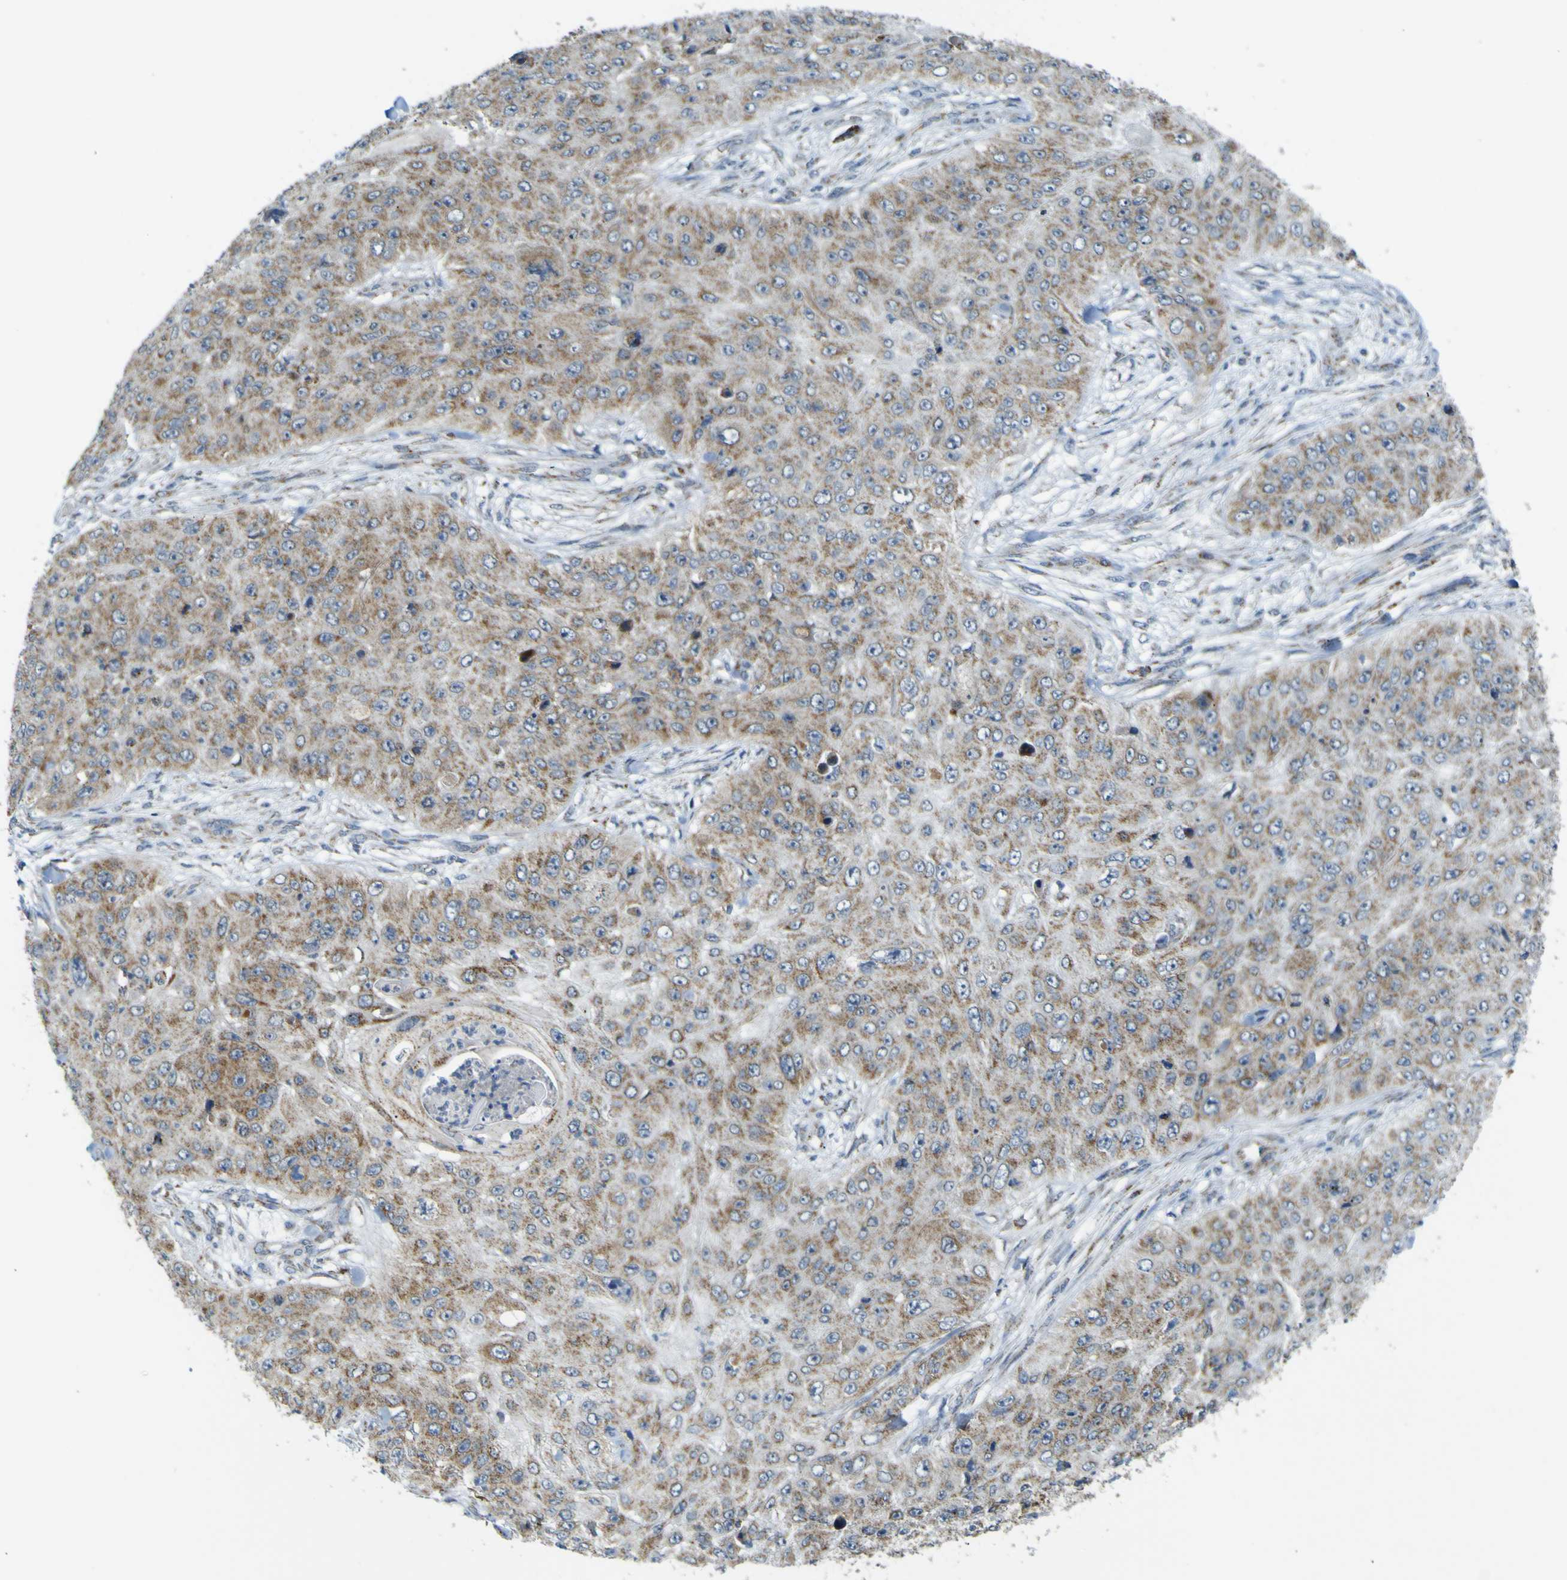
{"staining": {"intensity": "weak", "quantity": ">75%", "location": "cytoplasmic/membranous"}, "tissue": "skin cancer", "cell_type": "Tumor cells", "image_type": "cancer", "snomed": [{"axis": "morphology", "description": "Squamous cell carcinoma, NOS"}, {"axis": "topography", "description": "Skin"}], "caption": "IHC (DAB (3,3'-diaminobenzidine)) staining of human squamous cell carcinoma (skin) shows weak cytoplasmic/membranous protein positivity in approximately >75% of tumor cells. (DAB (3,3'-diaminobenzidine) = brown stain, brightfield microscopy at high magnification).", "gene": "ACBD5", "patient": {"sex": "female", "age": 80}}